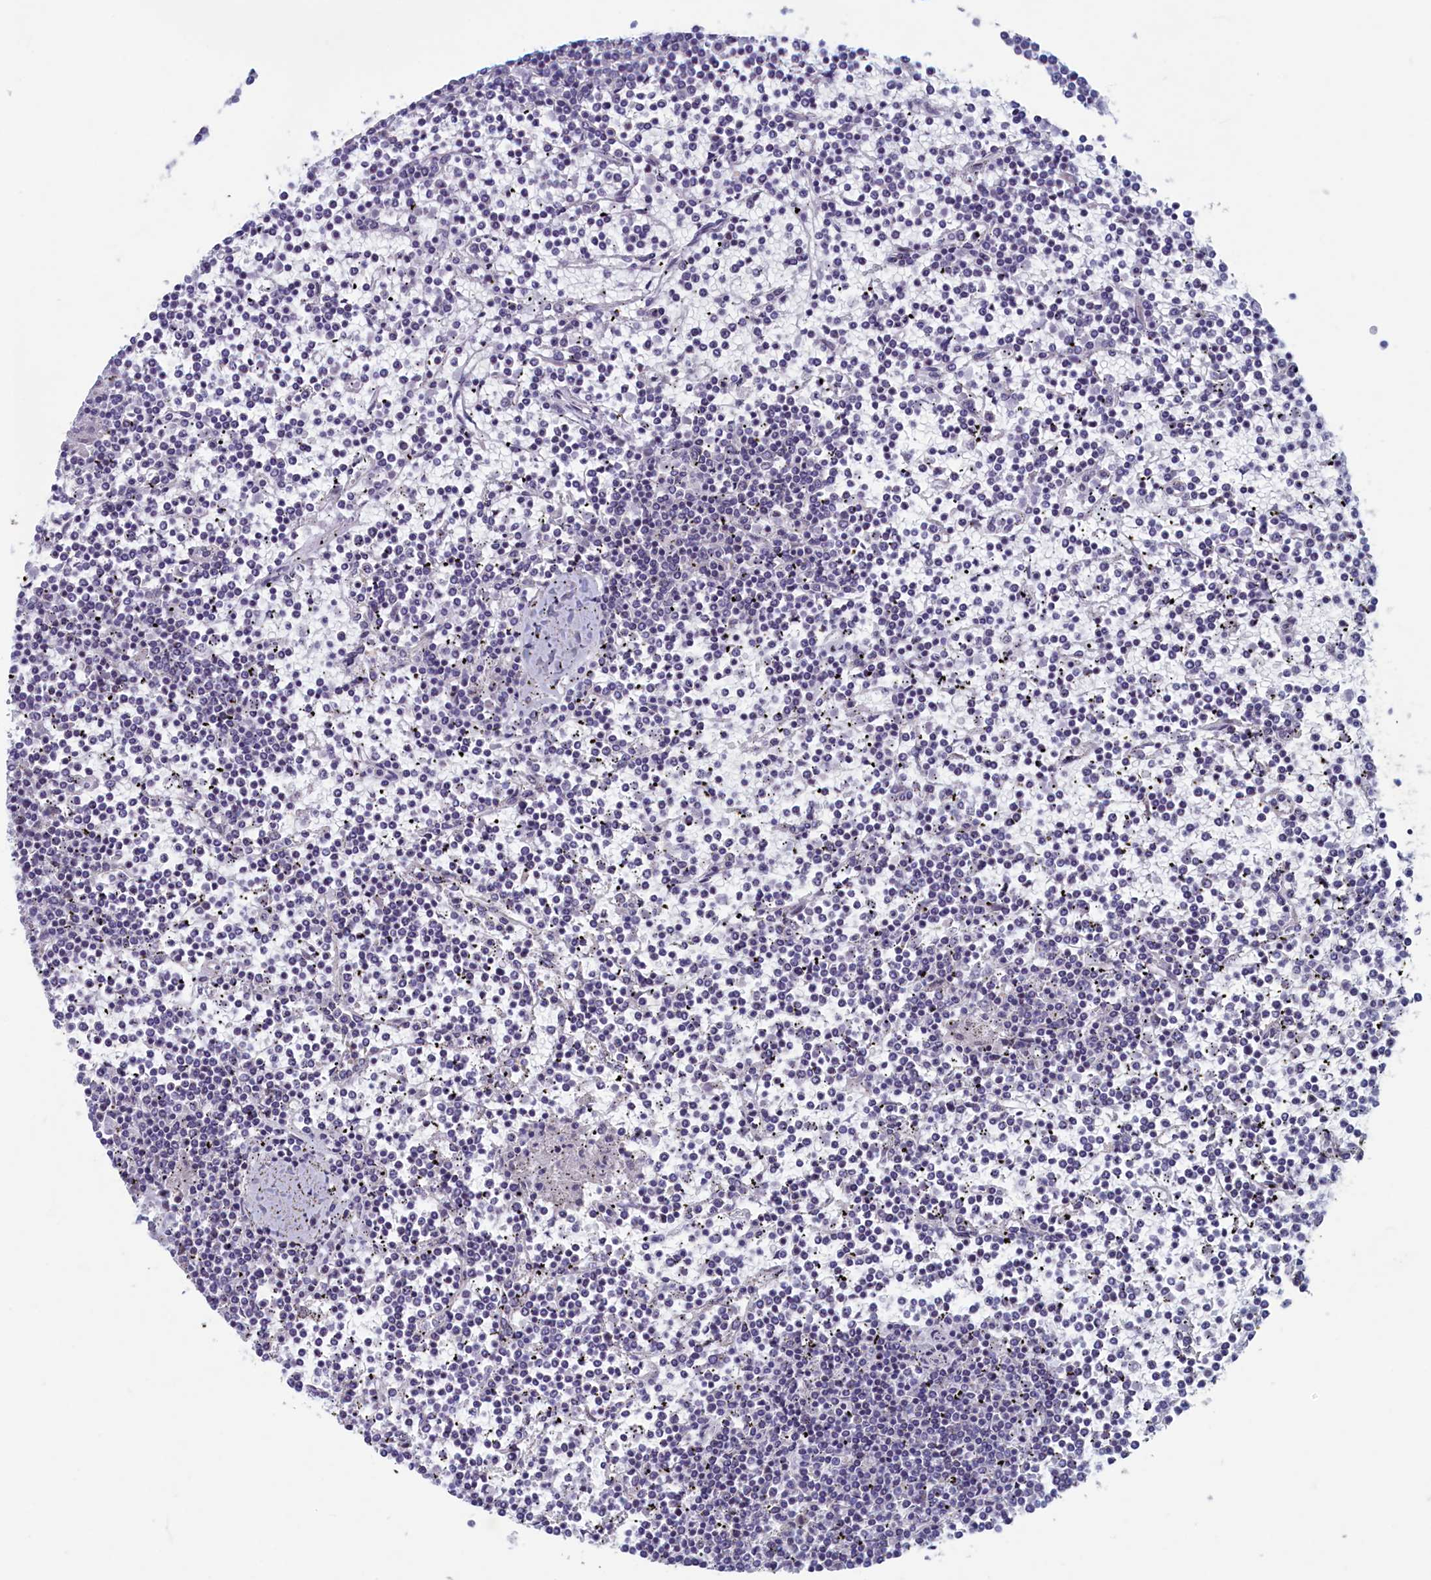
{"staining": {"intensity": "negative", "quantity": "none", "location": "none"}, "tissue": "lymphoma", "cell_type": "Tumor cells", "image_type": "cancer", "snomed": [{"axis": "morphology", "description": "Malignant lymphoma, non-Hodgkin's type, Low grade"}, {"axis": "topography", "description": "Spleen"}], "caption": "A photomicrograph of lymphoma stained for a protein demonstrates no brown staining in tumor cells.", "gene": "WDR76", "patient": {"sex": "female", "age": 19}}